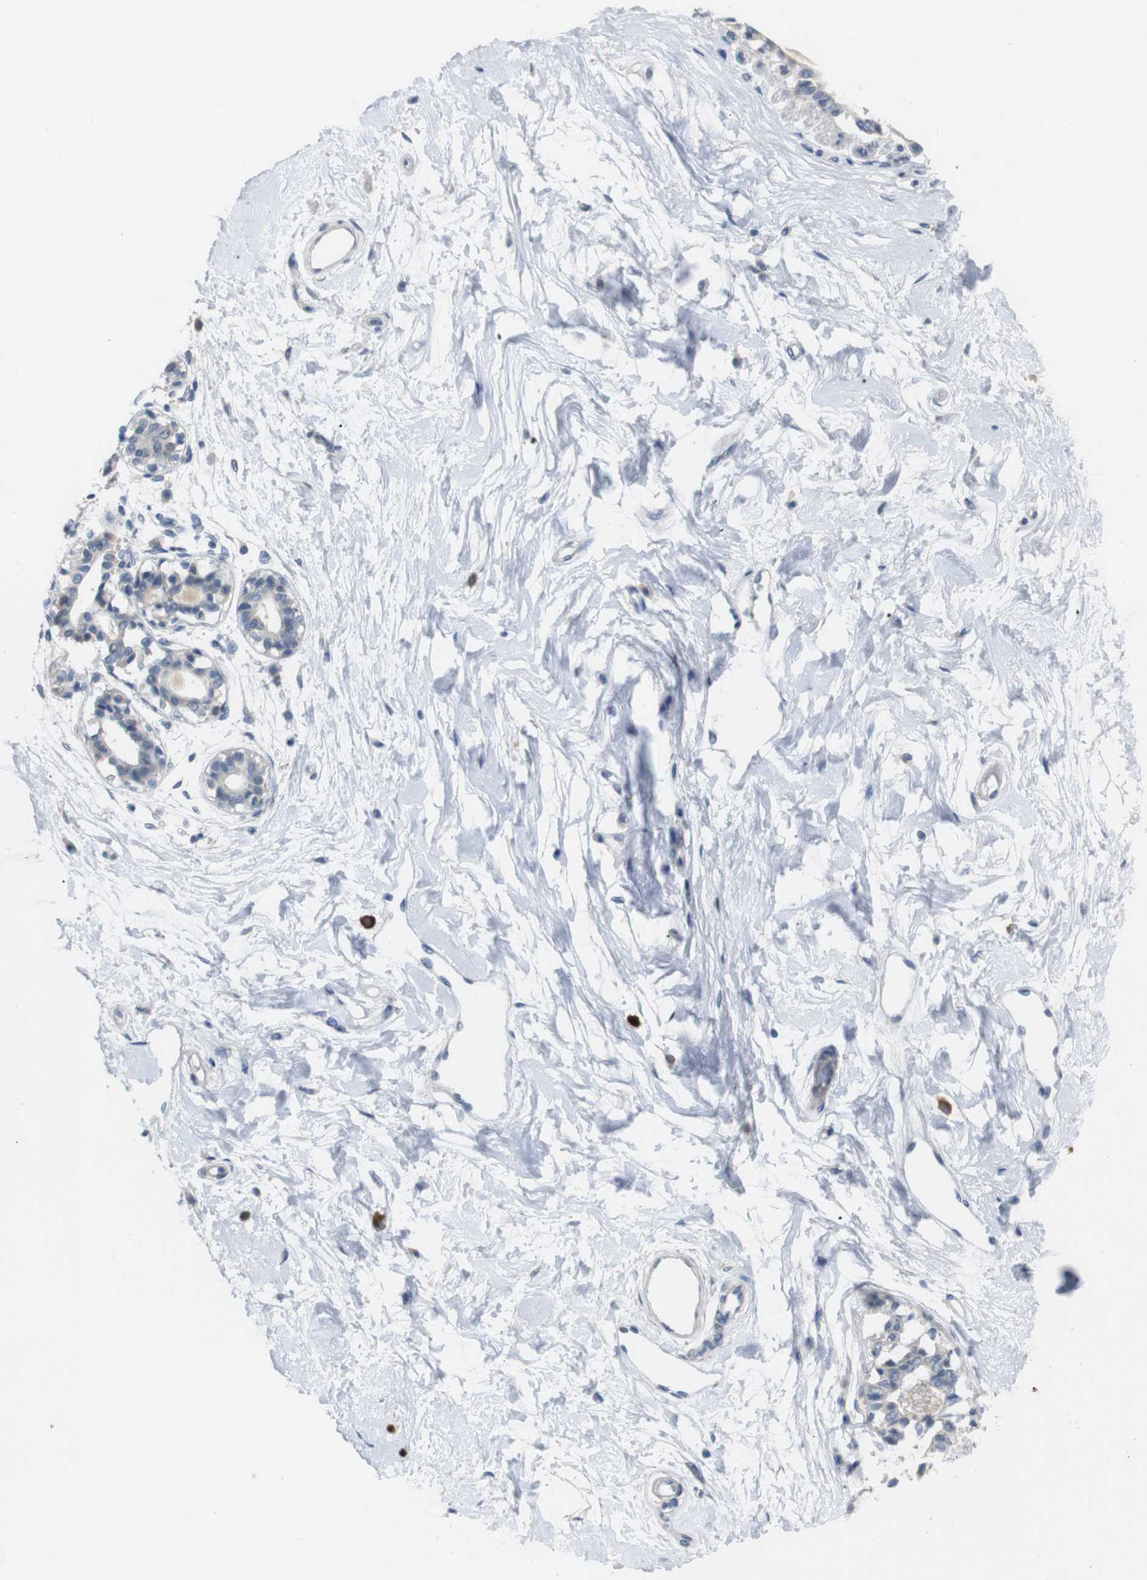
{"staining": {"intensity": "negative", "quantity": "none", "location": "none"}, "tissue": "breast", "cell_type": "Adipocytes", "image_type": "normal", "snomed": [{"axis": "morphology", "description": "Normal tissue, NOS"}, {"axis": "topography", "description": "Breast"}], "caption": "An immunohistochemistry photomicrograph of unremarkable breast is shown. There is no staining in adipocytes of breast.", "gene": "CHRM5", "patient": {"sex": "female", "age": 45}}